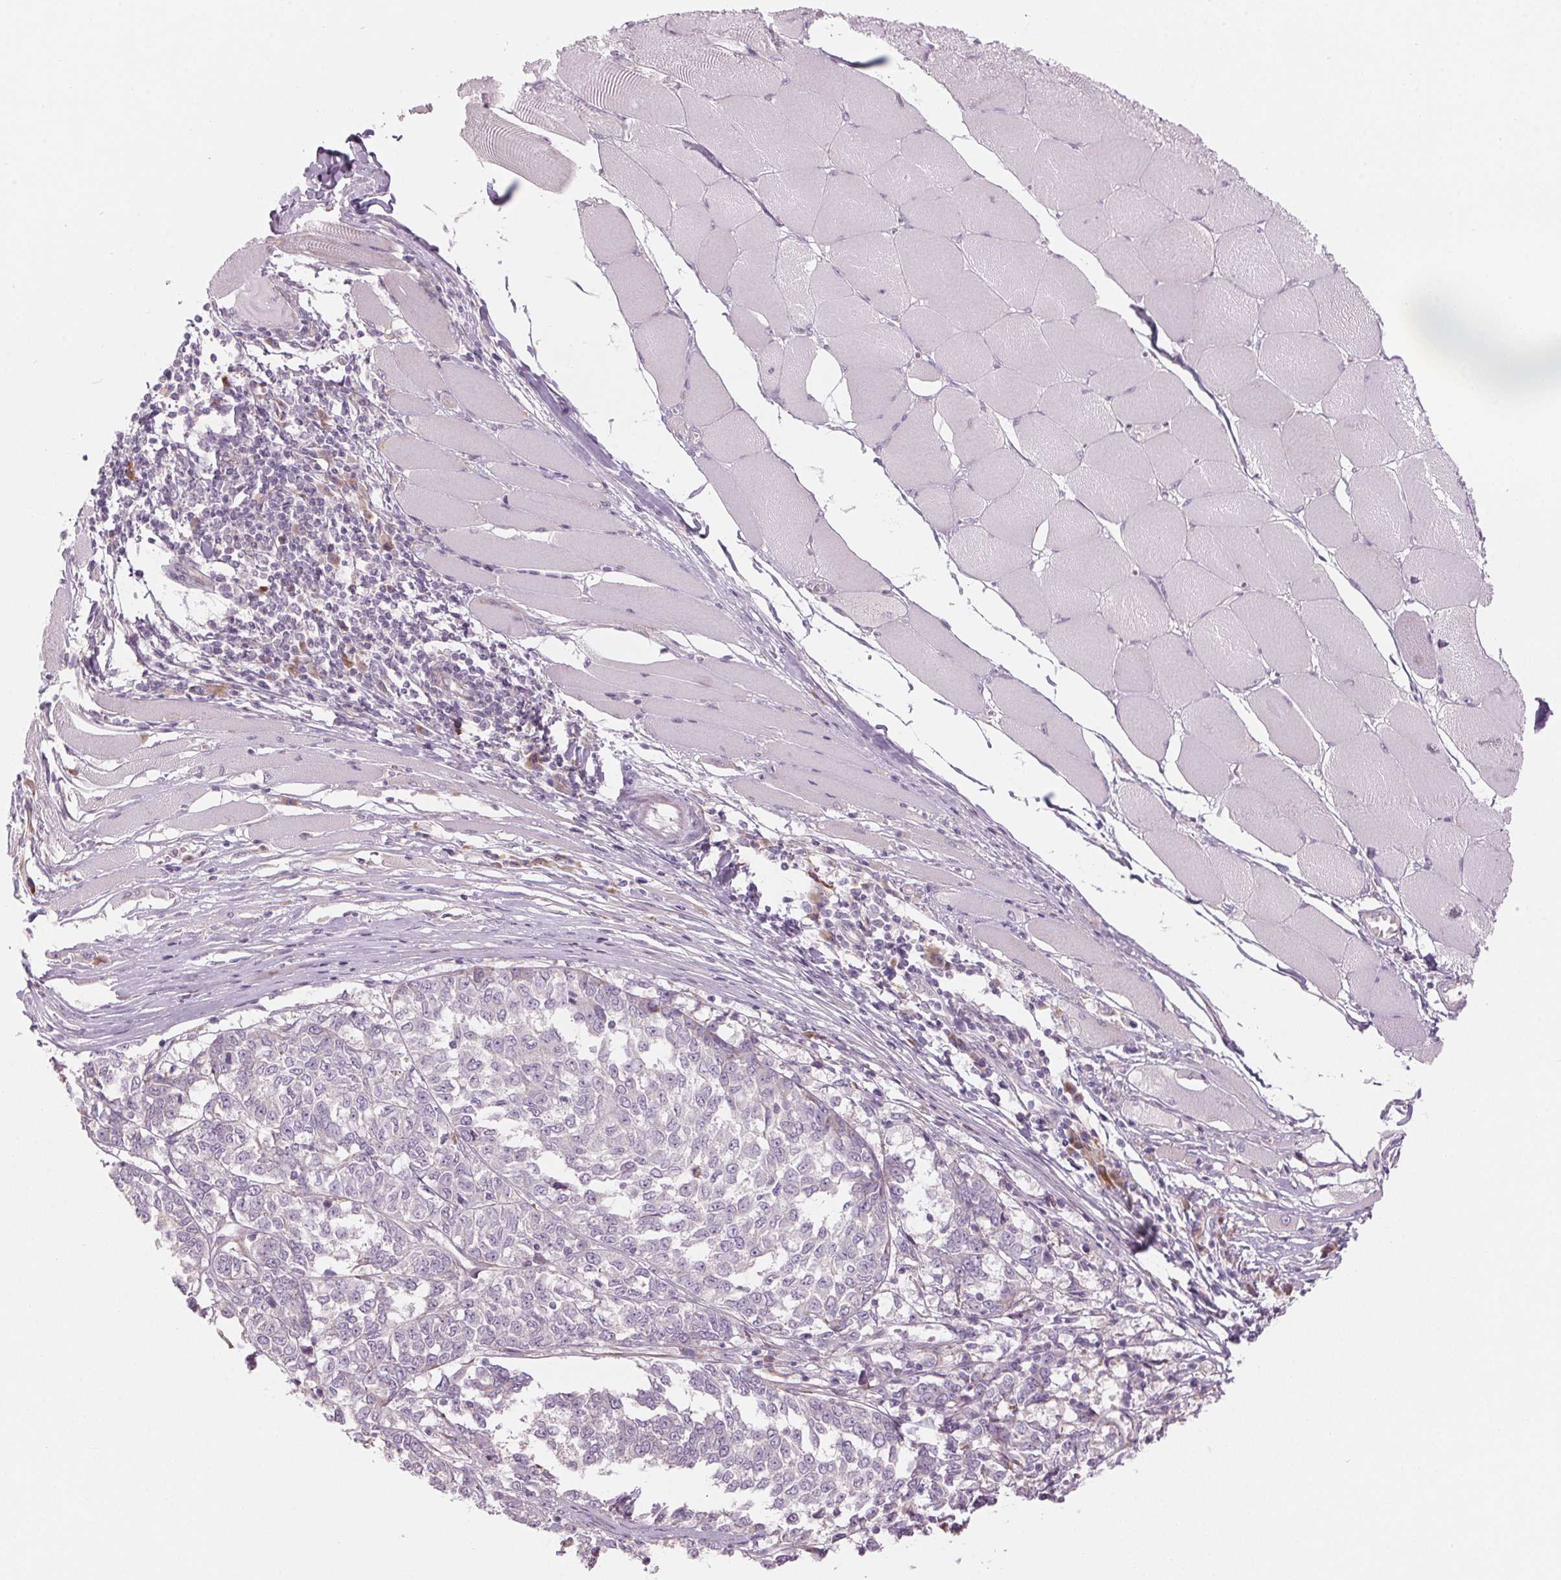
{"staining": {"intensity": "negative", "quantity": "none", "location": "none"}, "tissue": "melanoma", "cell_type": "Tumor cells", "image_type": "cancer", "snomed": [{"axis": "morphology", "description": "Malignant melanoma, NOS"}, {"axis": "topography", "description": "Skin"}], "caption": "Melanoma stained for a protein using immunohistochemistry (IHC) demonstrates no staining tumor cells.", "gene": "GNMT", "patient": {"sex": "female", "age": 72}}